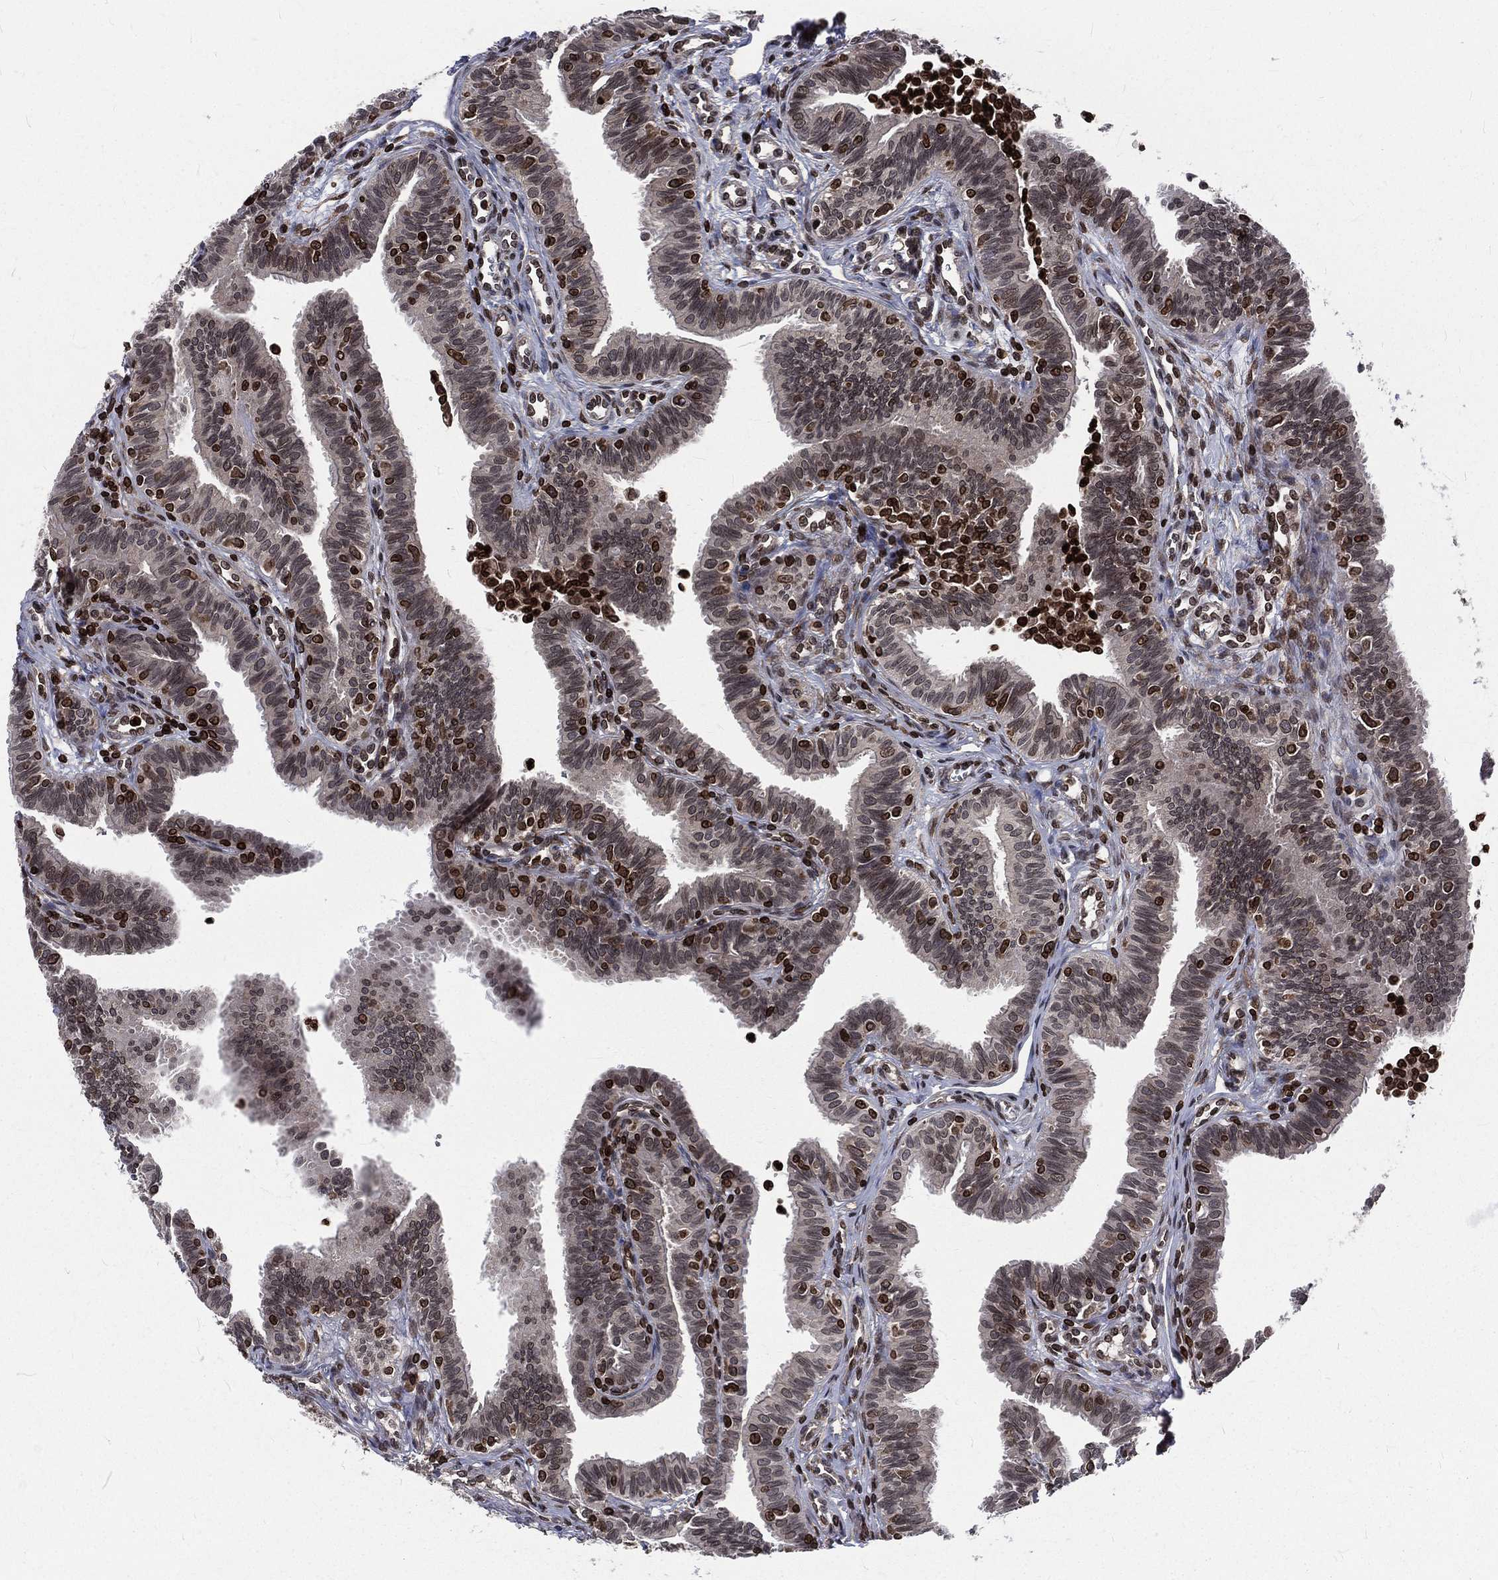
{"staining": {"intensity": "moderate", "quantity": "<25%", "location": "cytoplasmic/membranous,nuclear"}, "tissue": "fallopian tube", "cell_type": "Glandular cells", "image_type": "normal", "snomed": [{"axis": "morphology", "description": "Normal tissue, NOS"}, {"axis": "topography", "description": "Fallopian tube"}], "caption": "The image exhibits immunohistochemical staining of normal fallopian tube. There is moderate cytoplasmic/membranous,nuclear positivity is appreciated in approximately <25% of glandular cells. Nuclei are stained in blue.", "gene": "LBR", "patient": {"sex": "female", "age": 36}}